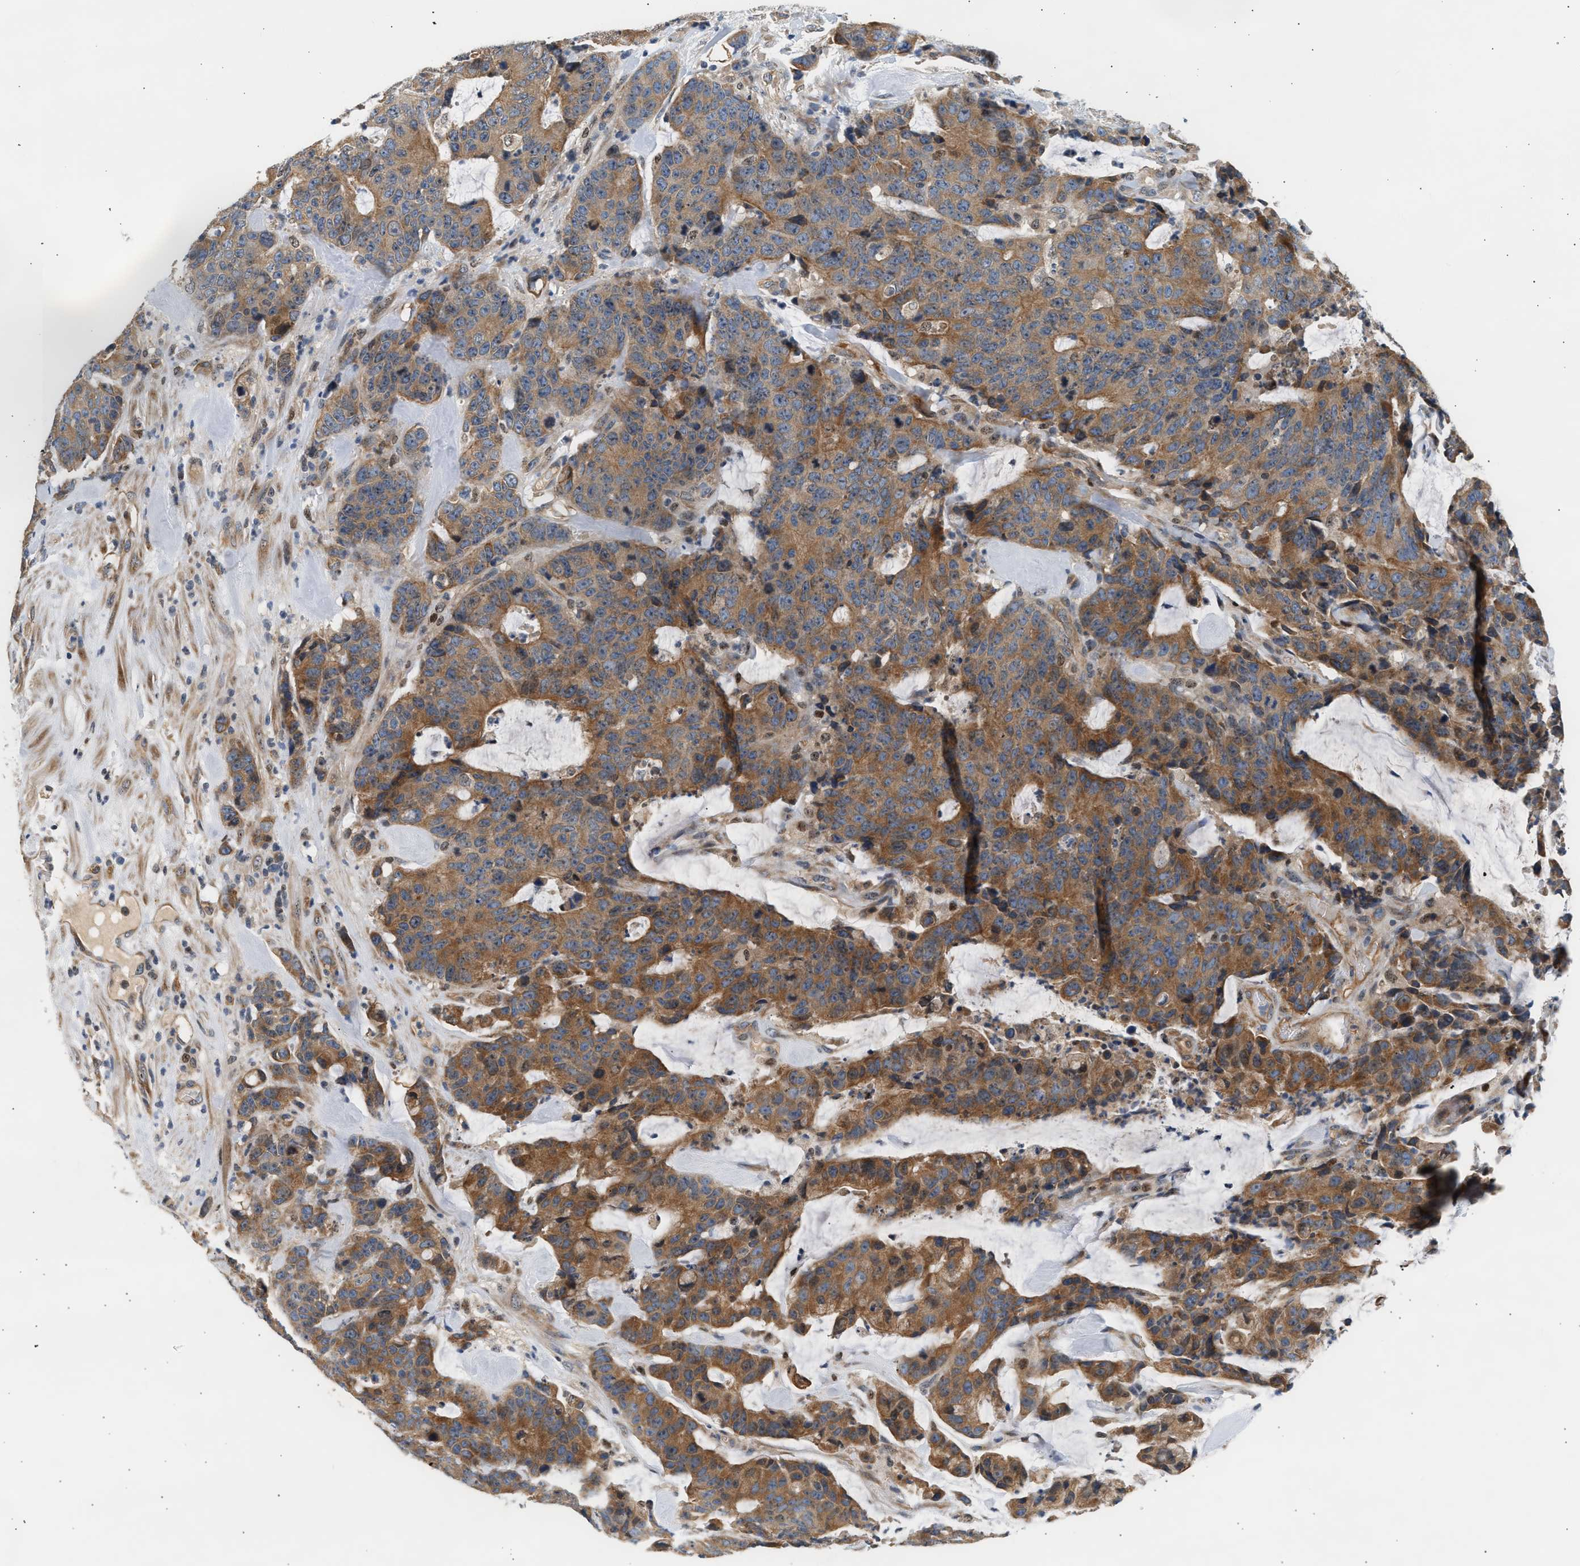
{"staining": {"intensity": "moderate", "quantity": ">75%", "location": "cytoplasmic/membranous"}, "tissue": "colorectal cancer", "cell_type": "Tumor cells", "image_type": "cancer", "snomed": [{"axis": "morphology", "description": "Adenocarcinoma, NOS"}, {"axis": "topography", "description": "Colon"}], "caption": "This histopathology image displays IHC staining of colorectal cancer (adenocarcinoma), with medium moderate cytoplasmic/membranous staining in about >75% of tumor cells.", "gene": "WDR31", "patient": {"sex": "female", "age": 86}}